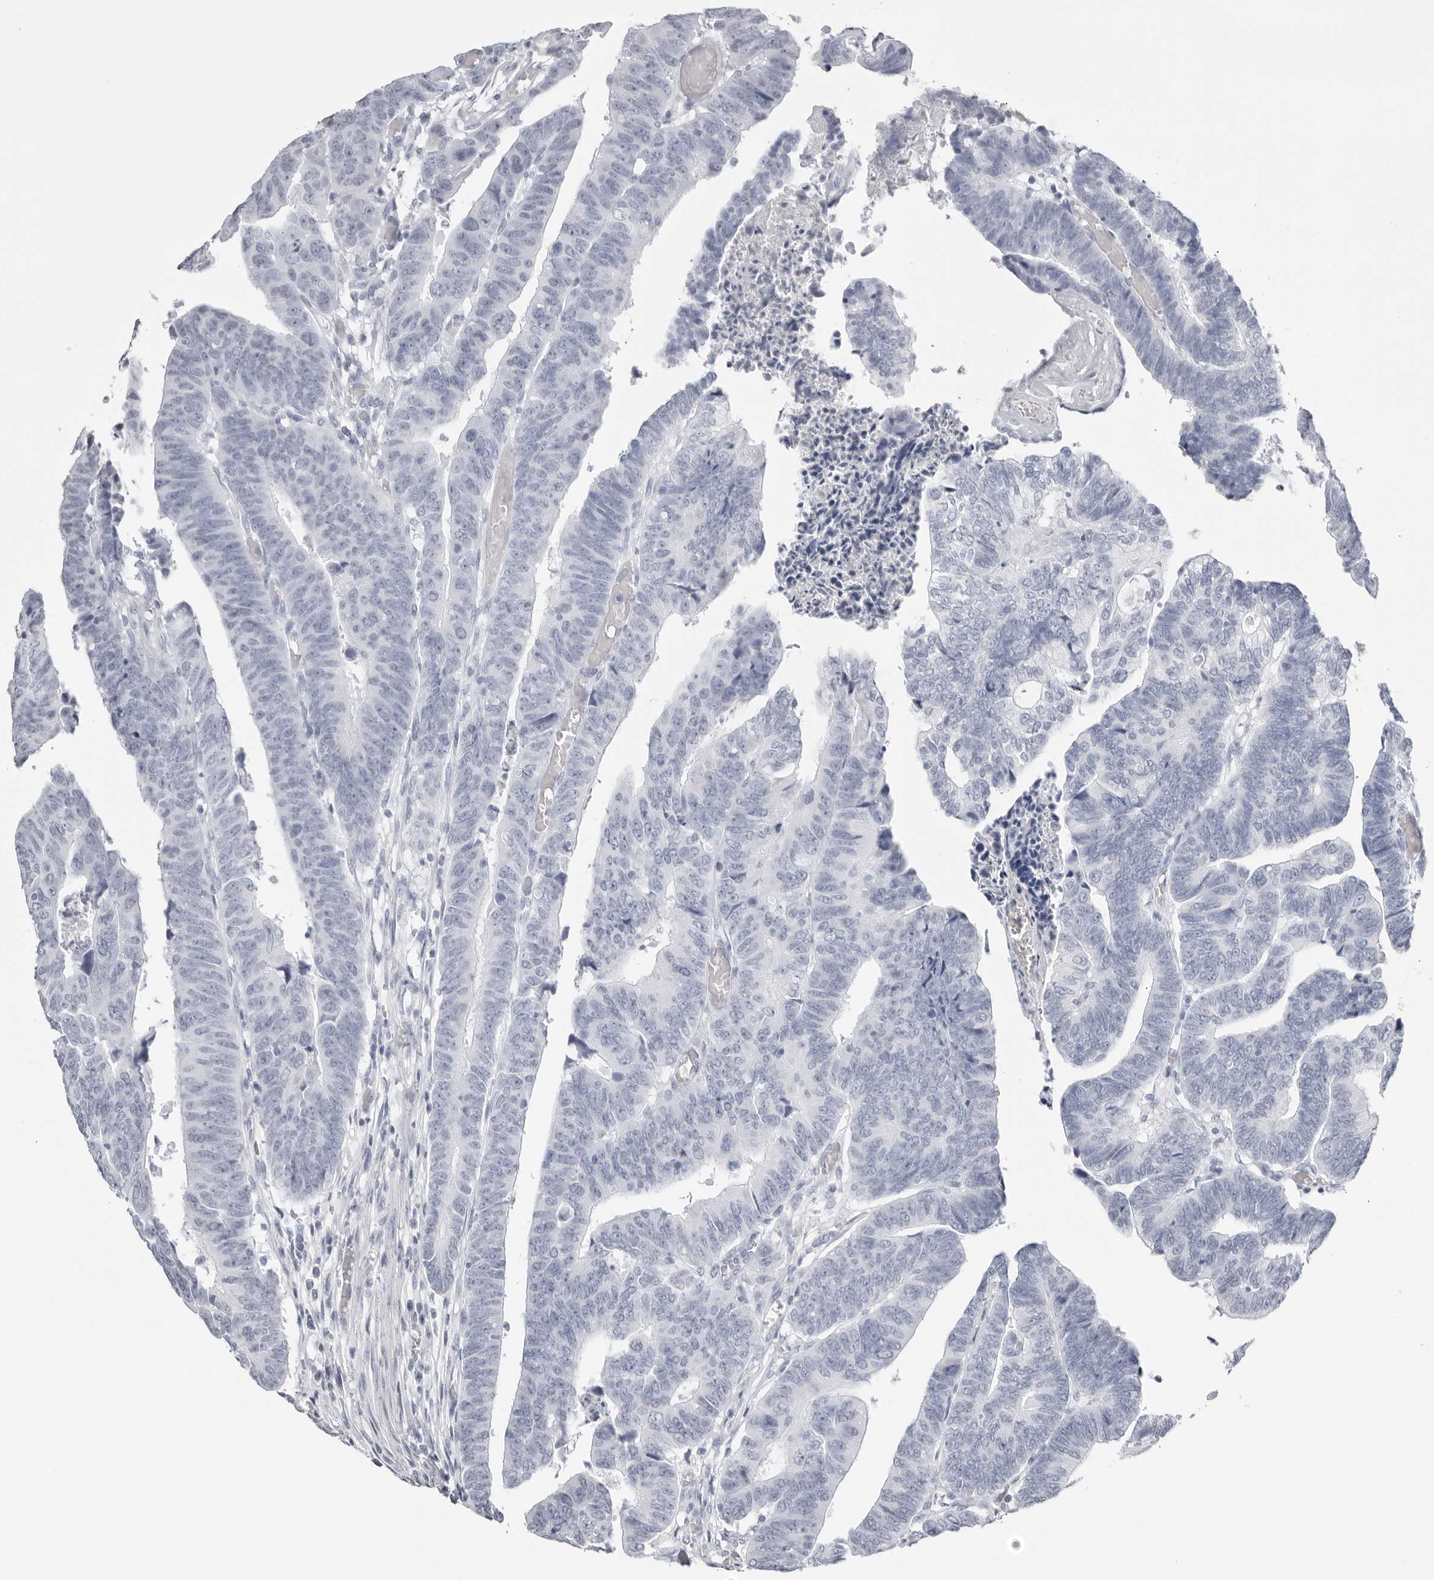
{"staining": {"intensity": "negative", "quantity": "none", "location": "none"}, "tissue": "colorectal cancer", "cell_type": "Tumor cells", "image_type": "cancer", "snomed": [{"axis": "morphology", "description": "Adenocarcinoma, NOS"}, {"axis": "topography", "description": "Rectum"}], "caption": "Immunohistochemistry micrograph of human colorectal adenocarcinoma stained for a protein (brown), which exhibits no expression in tumor cells. The staining is performed using DAB (3,3'-diaminobenzidine) brown chromogen with nuclei counter-stained in using hematoxylin.", "gene": "KLK9", "patient": {"sex": "female", "age": 65}}